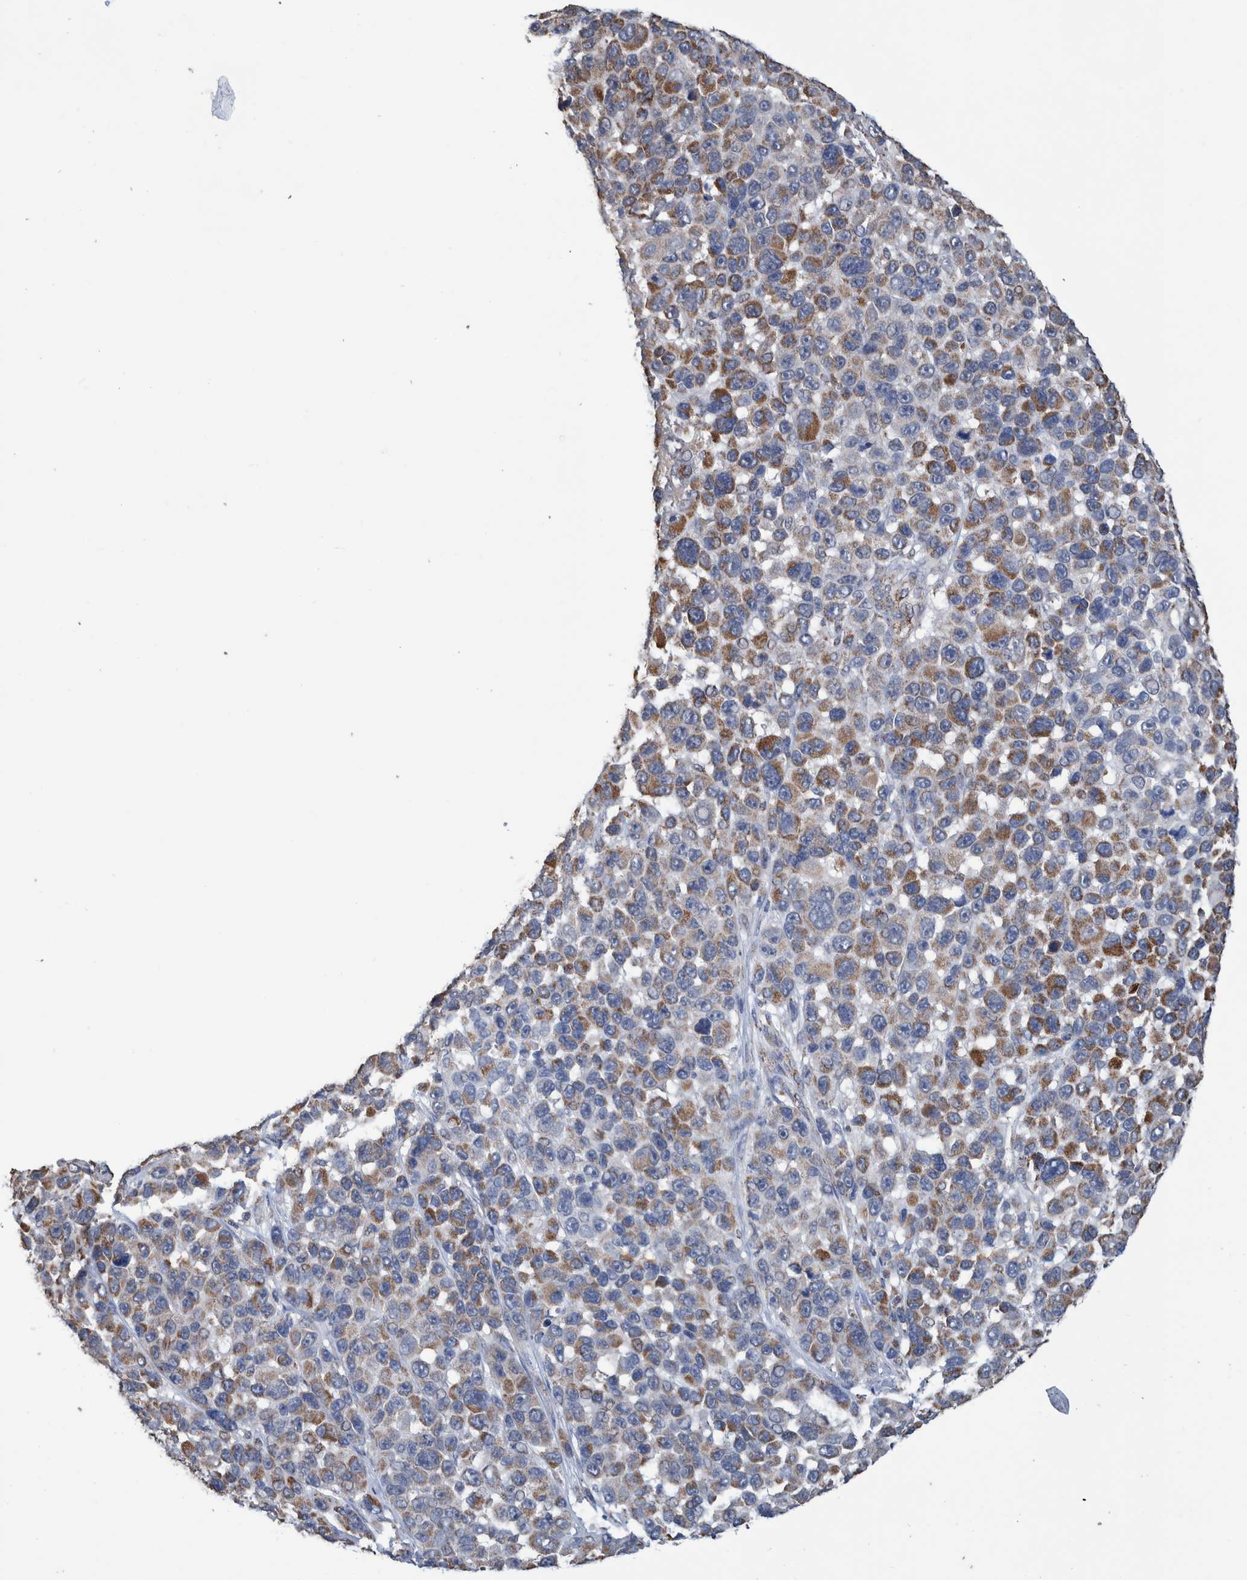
{"staining": {"intensity": "moderate", "quantity": ">75%", "location": "cytoplasmic/membranous"}, "tissue": "melanoma", "cell_type": "Tumor cells", "image_type": "cancer", "snomed": [{"axis": "morphology", "description": "Malignant melanoma, NOS"}, {"axis": "topography", "description": "Skin"}], "caption": "This histopathology image displays immunohistochemistry staining of human malignant melanoma, with medium moderate cytoplasmic/membranous positivity in approximately >75% of tumor cells.", "gene": "DECR1", "patient": {"sex": "male", "age": 53}}